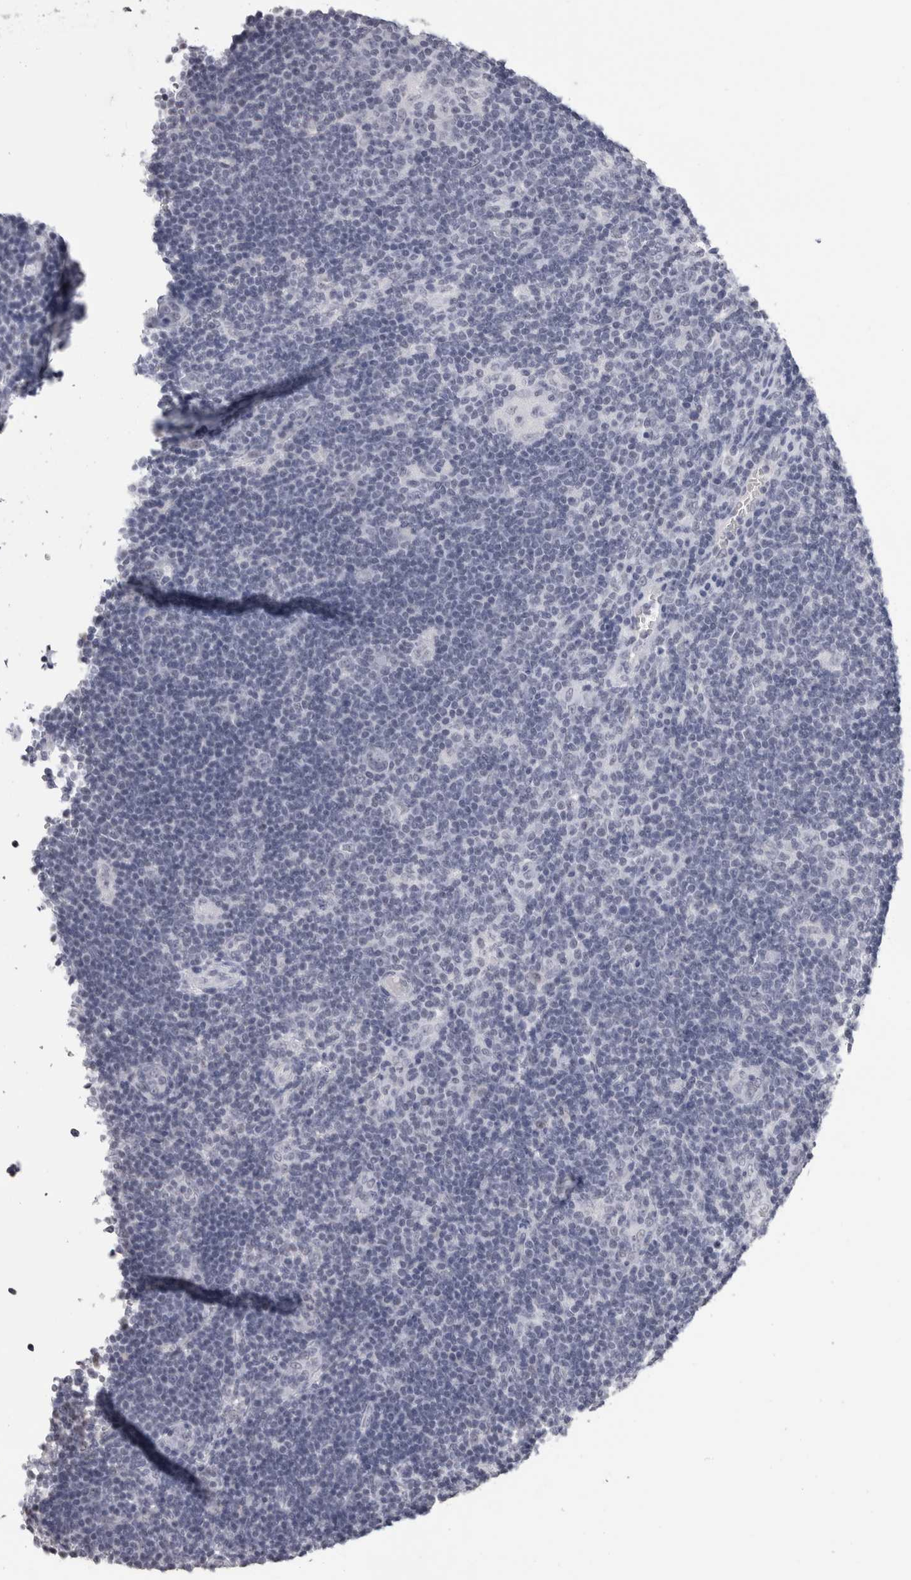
{"staining": {"intensity": "negative", "quantity": "none", "location": "none"}, "tissue": "lymphoma", "cell_type": "Tumor cells", "image_type": "cancer", "snomed": [{"axis": "morphology", "description": "Hodgkin's disease, NOS"}, {"axis": "topography", "description": "Lymph node"}], "caption": "Human Hodgkin's disease stained for a protein using immunohistochemistry (IHC) shows no staining in tumor cells.", "gene": "DDX17", "patient": {"sex": "female", "age": 57}}